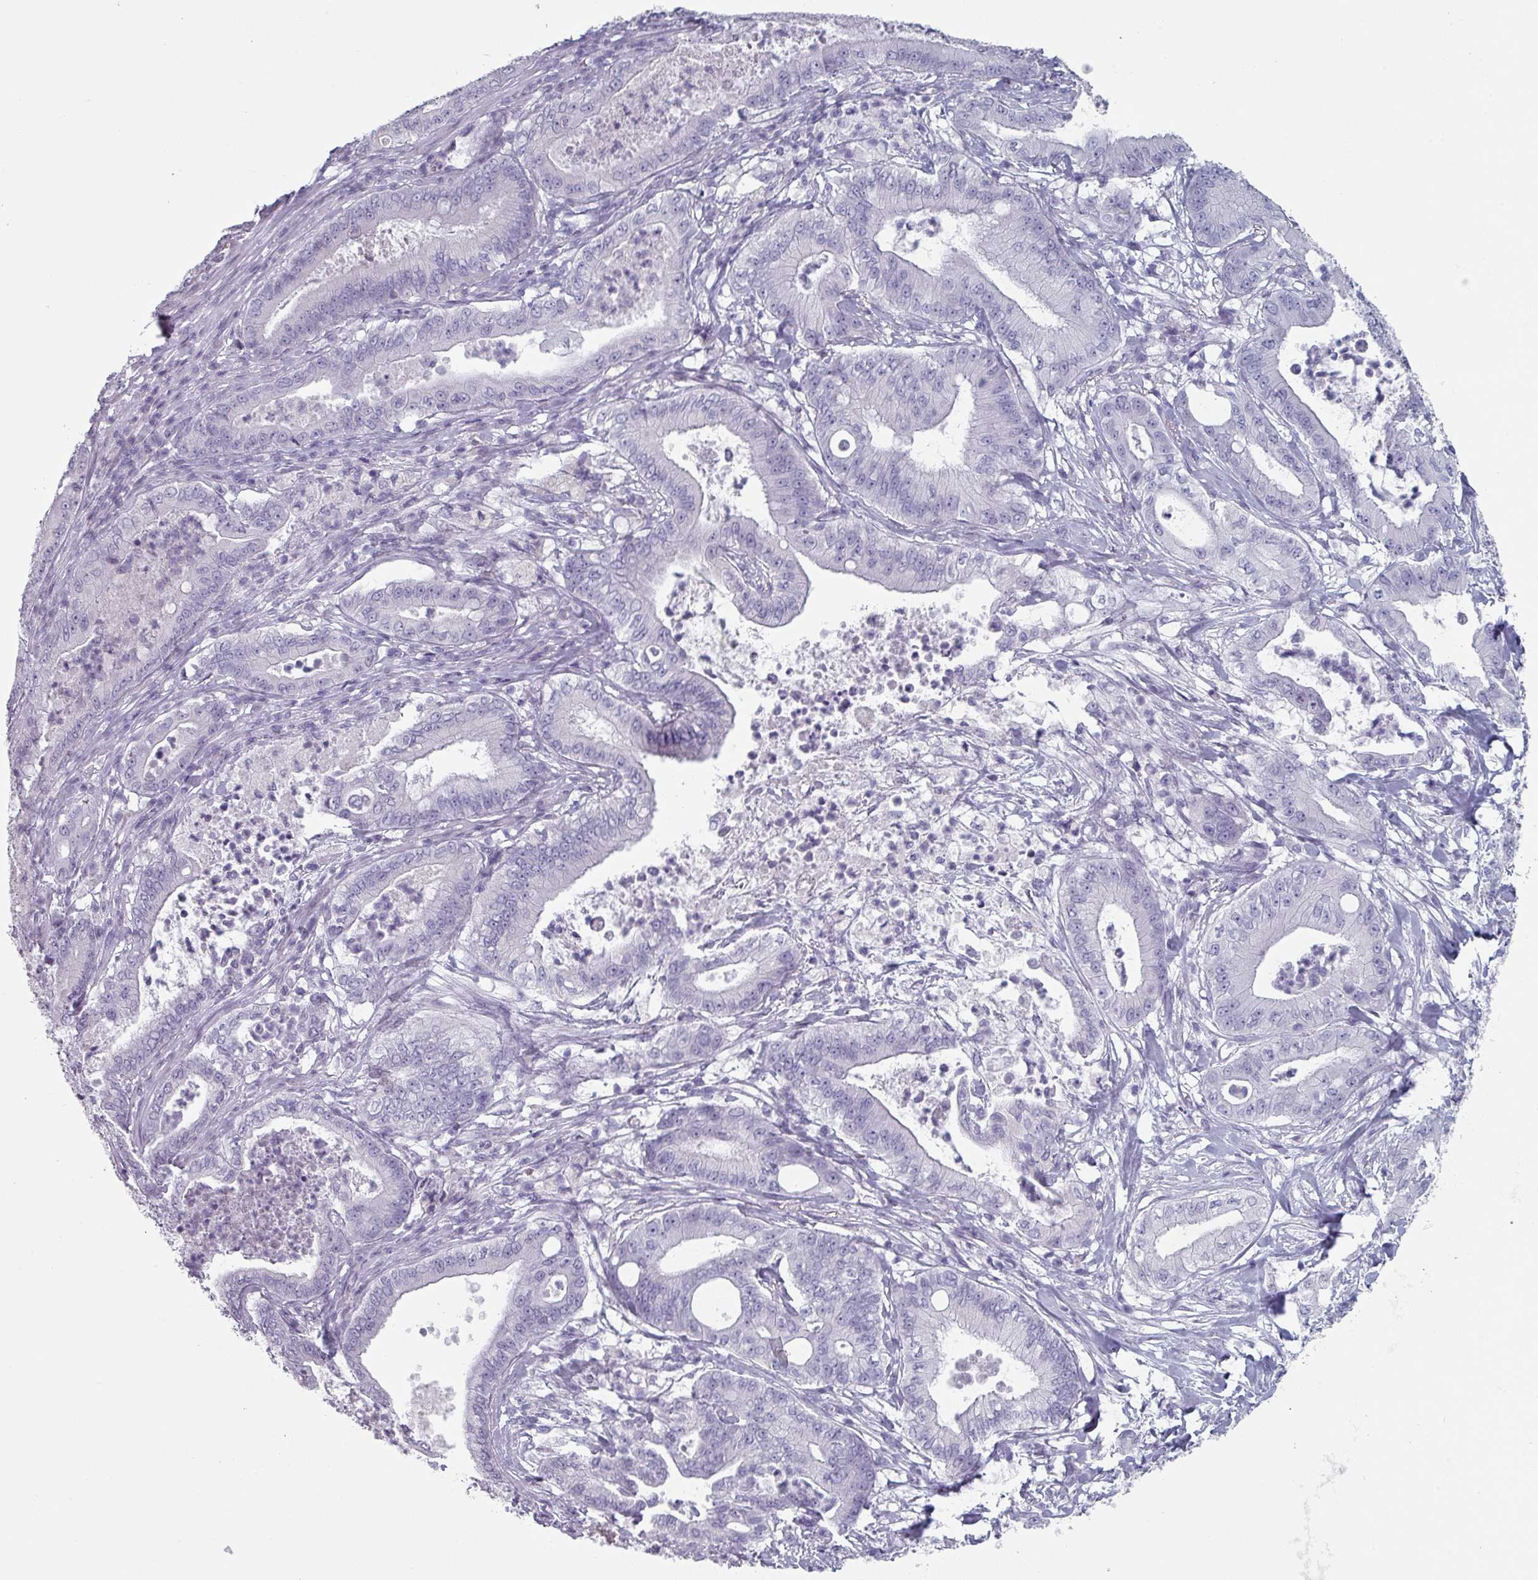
{"staining": {"intensity": "negative", "quantity": "none", "location": "none"}, "tissue": "pancreatic cancer", "cell_type": "Tumor cells", "image_type": "cancer", "snomed": [{"axis": "morphology", "description": "Adenocarcinoma, NOS"}, {"axis": "topography", "description": "Pancreas"}], "caption": "Immunohistochemical staining of pancreatic cancer (adenocarcinoma) displays no significant expression in tumor cells.", "gene": "SLC35G2", "patient": {"sex": "male", "age": 71}}